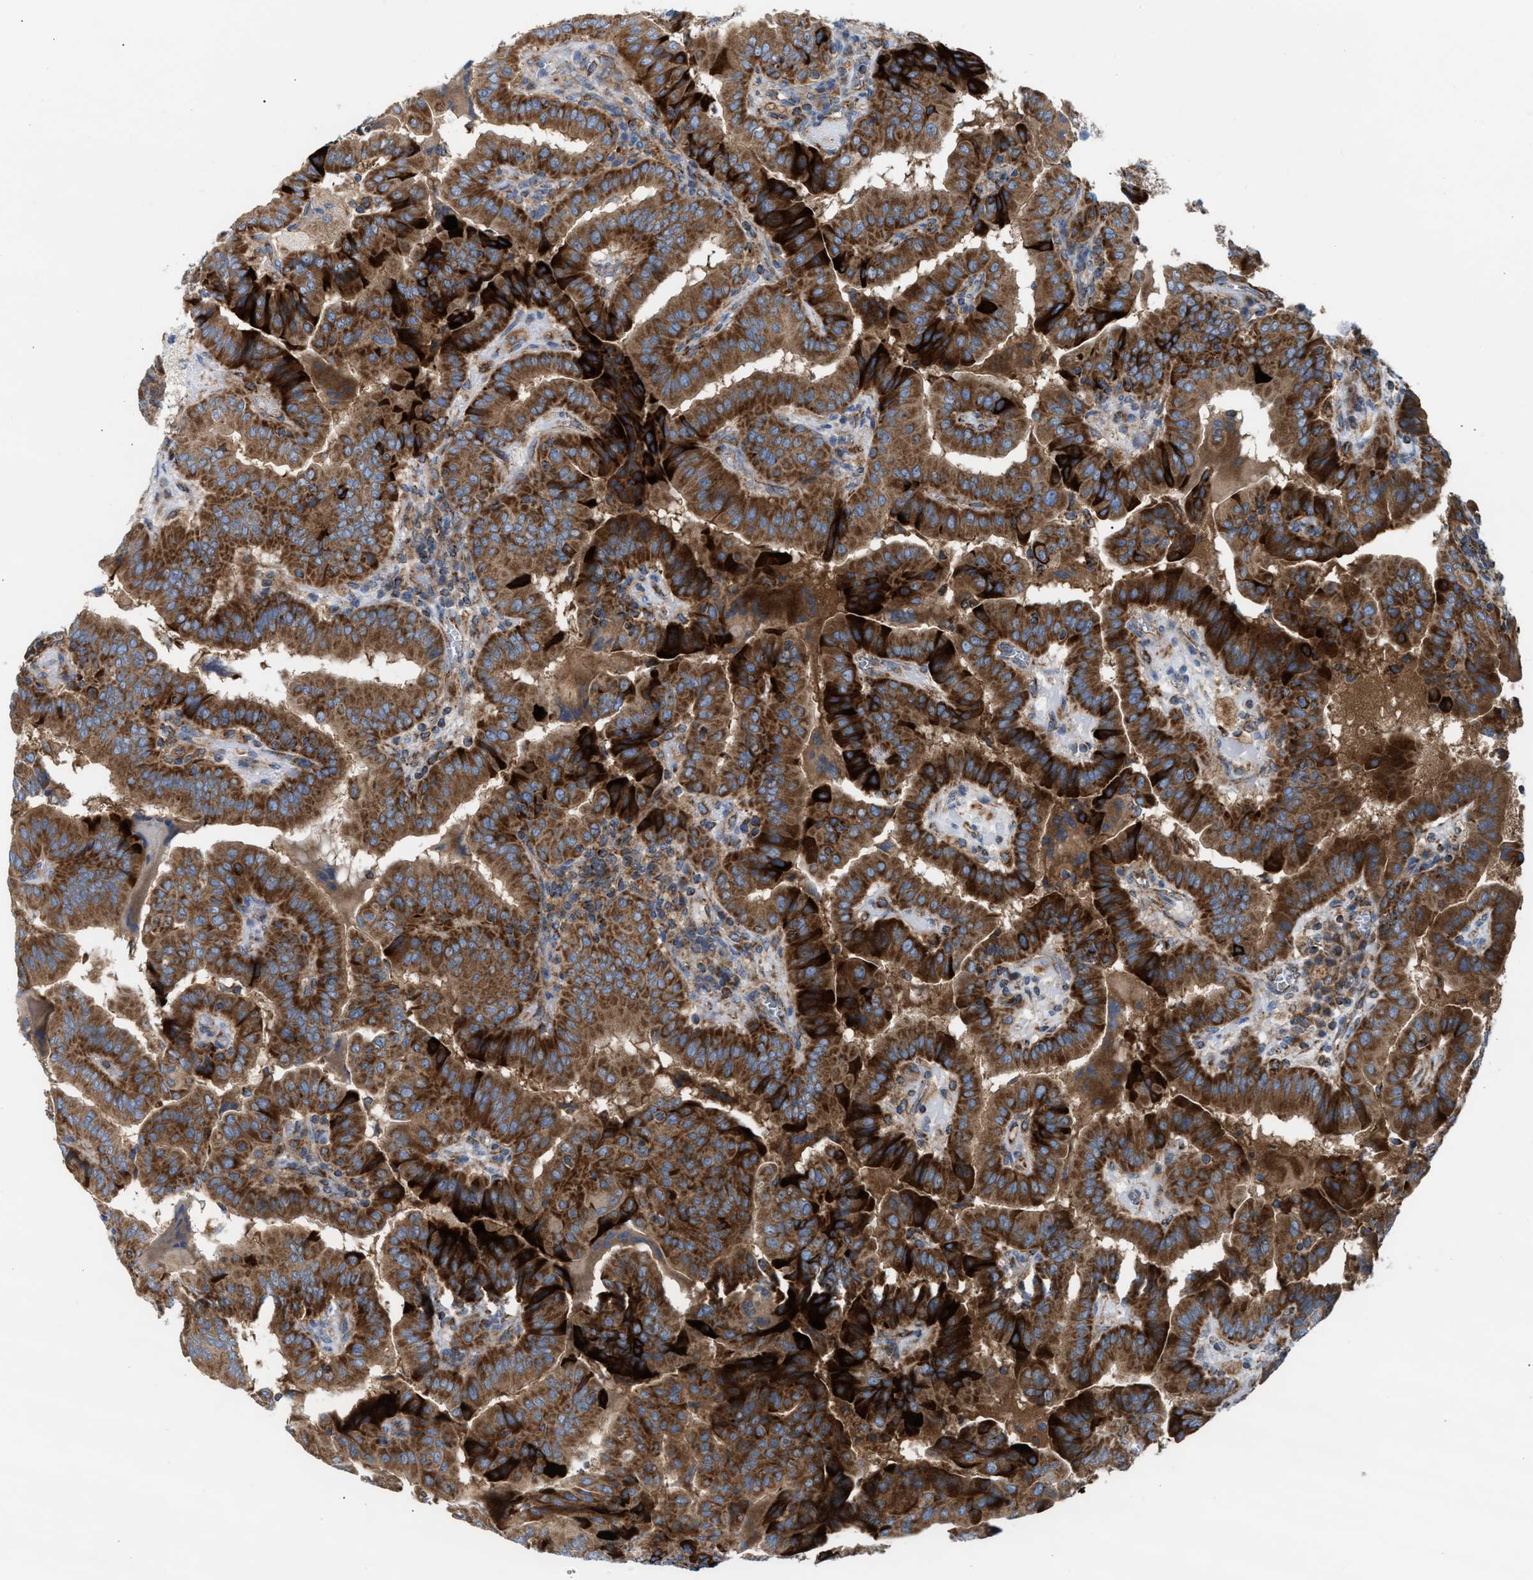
{"staining": {"intensity": "strong", "quantity": ">75%", "location": "cytoplasmic/membranous"}, "tissue": "thyroid cancer", "cell_type": "Tumor cells", "image_type": "cancer", "snomed": [{"axis": "morphology", "description": "Papillary adenocarcinoma, NOS"}, {"axis": "topography", "description": "Thyroid gland"}], "caption": "Protein staining reveals strong cytoplasmic/membranous positivity in approximately >75% of tumor cells in papillary adenocarcinoma (thyroid).", "gene": "TBC1D15", "patient": {"sex": "male", "age": 33}}